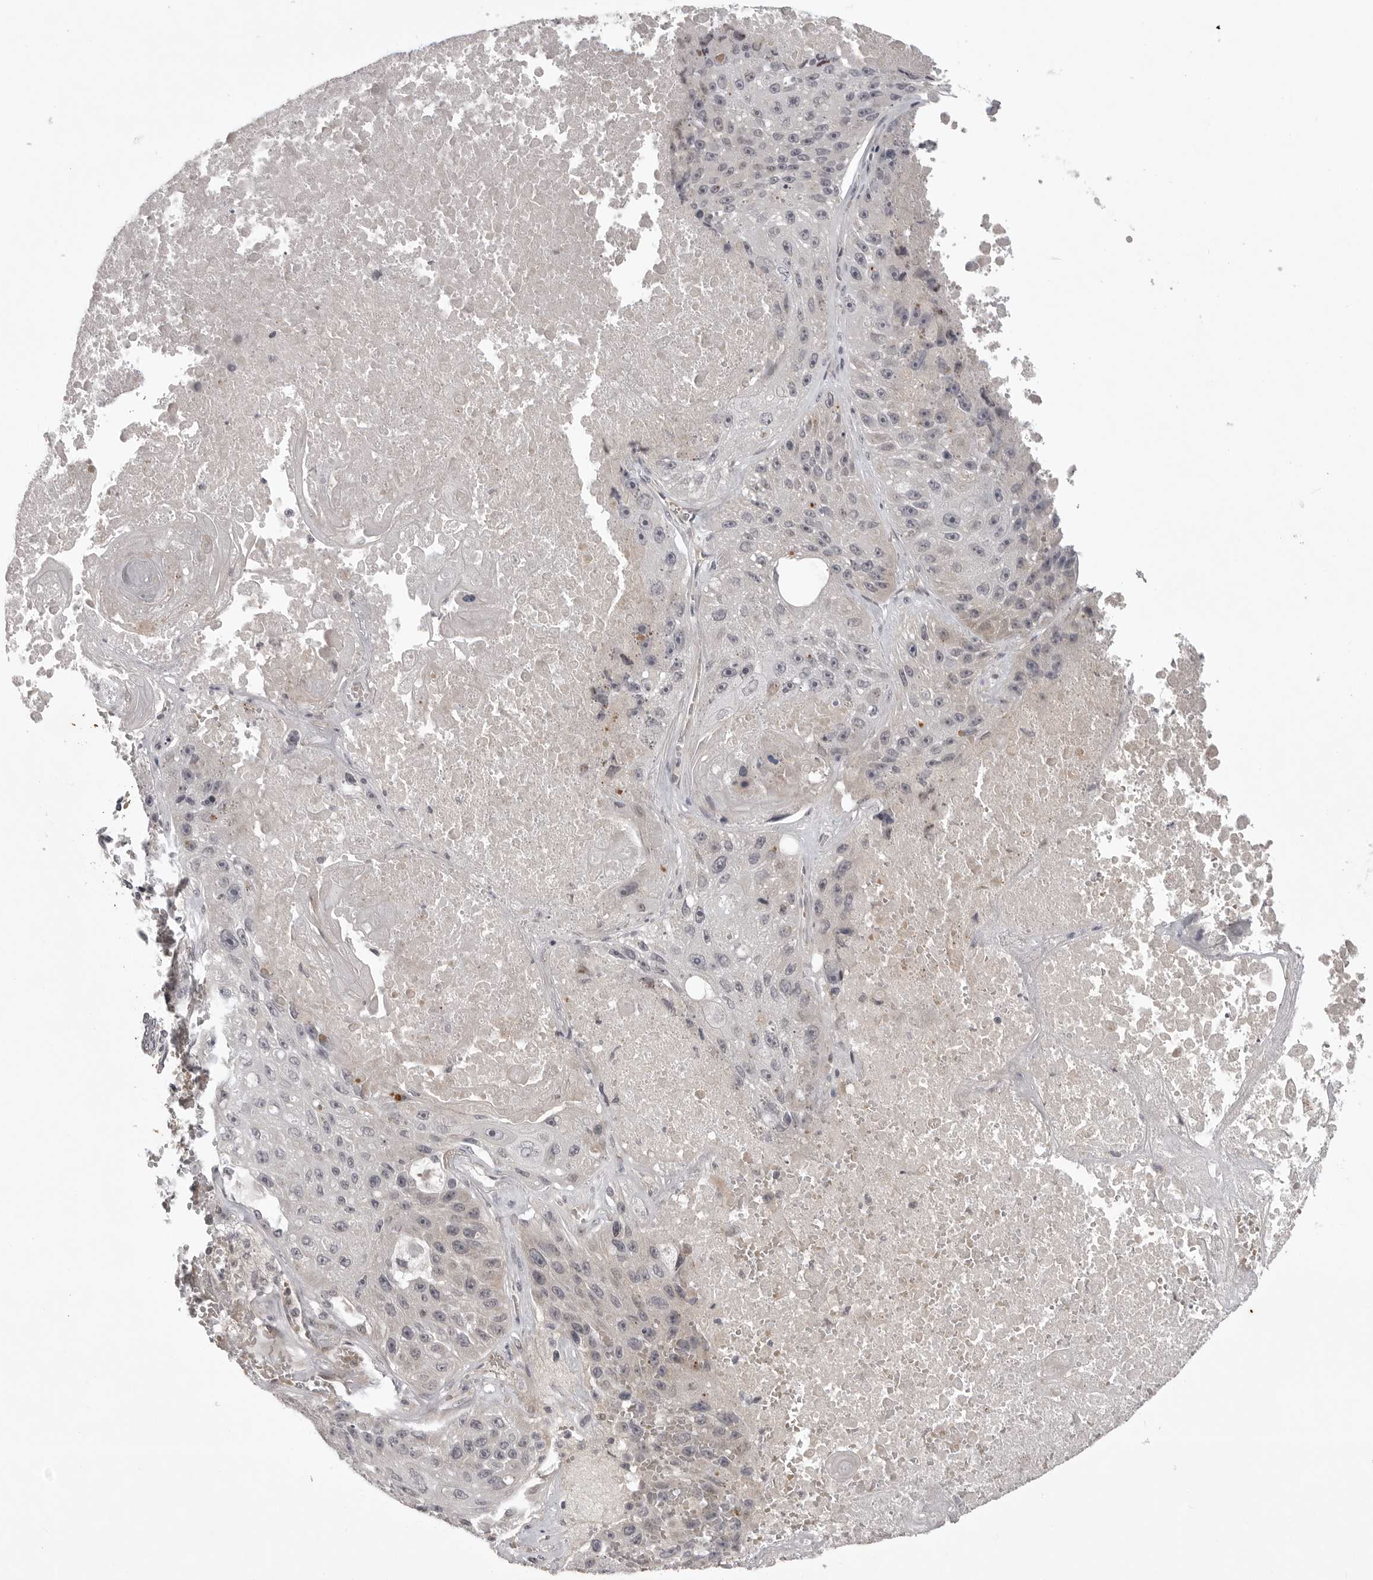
{"staining": {"intensity": "weak", "quantity": "<25%", "location": "cytoplasmic/membranous"}, "tissue": "lung cancer", "cell_type": "Tumor cells", "image_type": "cancer", "snomed": [{"axis": "morphology", "description": "Squamous cell carcinoma, NOS"}, {"axis": "topography", "description": "Lung"}], "caption": "A micrograph of lung squamous cell carcinoma stained for a protein exhibits no brown staining in tumor cells.", "gene": "CD300LD", "patient": {"sex": "male", "age": 61}}